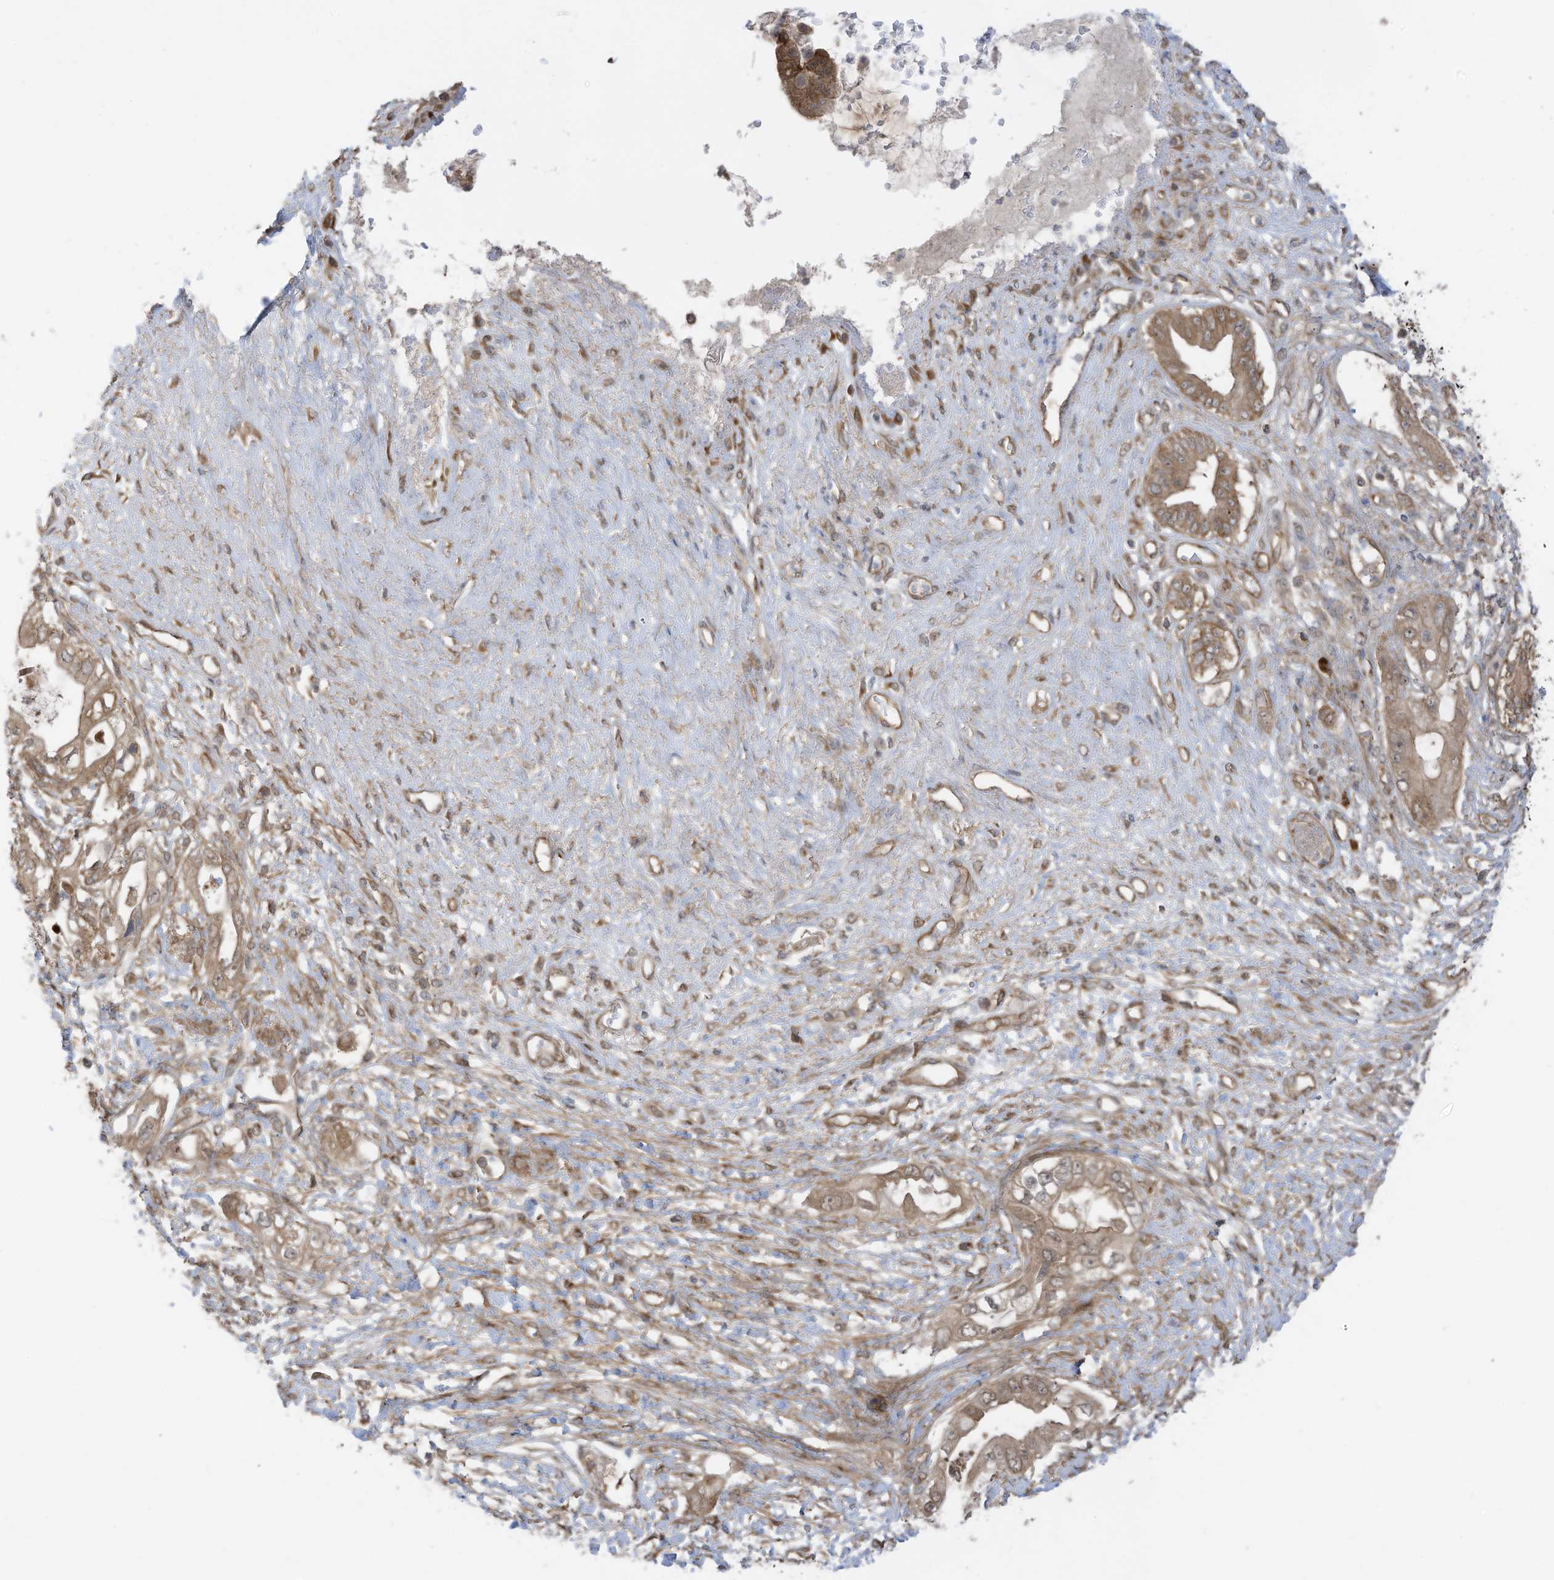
{"staining": {"intensity": "weak", "quantity": ">75%", "location": "cytoplasmic/membranous"}, "tissue": "pancreatic cancer", "cell_type": "Tumor cells", "image_type": "cancer", "snomed": [{"axis": "morphology", "description": "Inflammation, NOS"}, {"axis": "morphology", "description": "Adenocarcinoma, NOS"}, {"axis": "topography", "description": "Pancreas"}], "caption": "Immunohistochemistry staining of adenocarcinoma (pancreatic), which displays low levels of weak cytoplasmic/membranous positivity in approximately >75% of tumor cells indicating weak cytoplasmic/membranous protein staining. The staining was performed using DAB (brown) for protein detection and nuclei were counterstained in hematoxylin (blue).", "gene": "REPS1", "patient": {"sex": "female", "age": 56}}